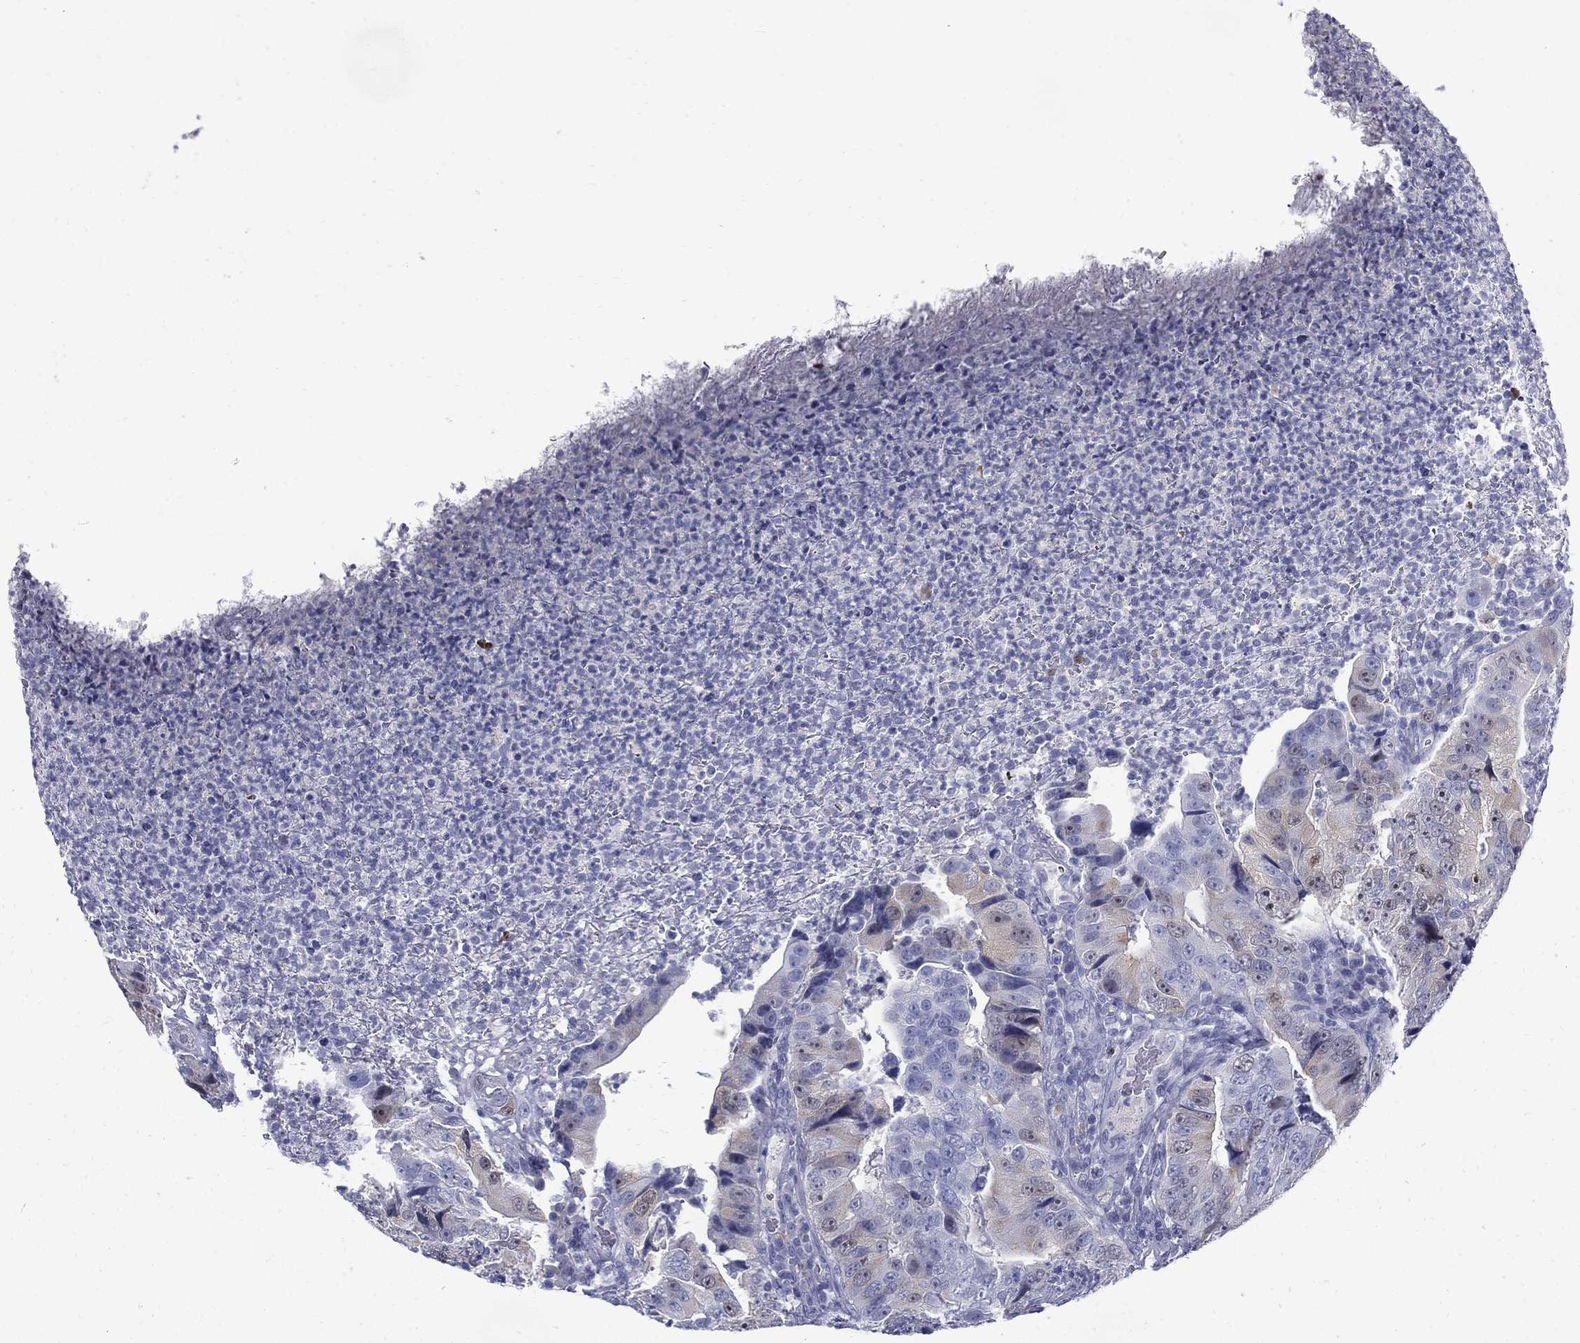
{"staining": {"intensity": "negative", "quantity": "none", "location": "none"}, "tissue": "colorectal cancer", "cell_type": "Tumor cells", "image_type": "cancer", "snomed": [{"axis": "morphology", "description": "Adenocarcinoma, NOS"}, {"axis": "topography", "description": "Colon"}], "caption": "High power microscopy micrograph of an immunohistochemistry micrograph of colorectal cancer (adenocarcinoma), revealing no significant staining in tumor cells.", "gene": "KIF2C", "patient": {"sex": "female", "age": 72}}